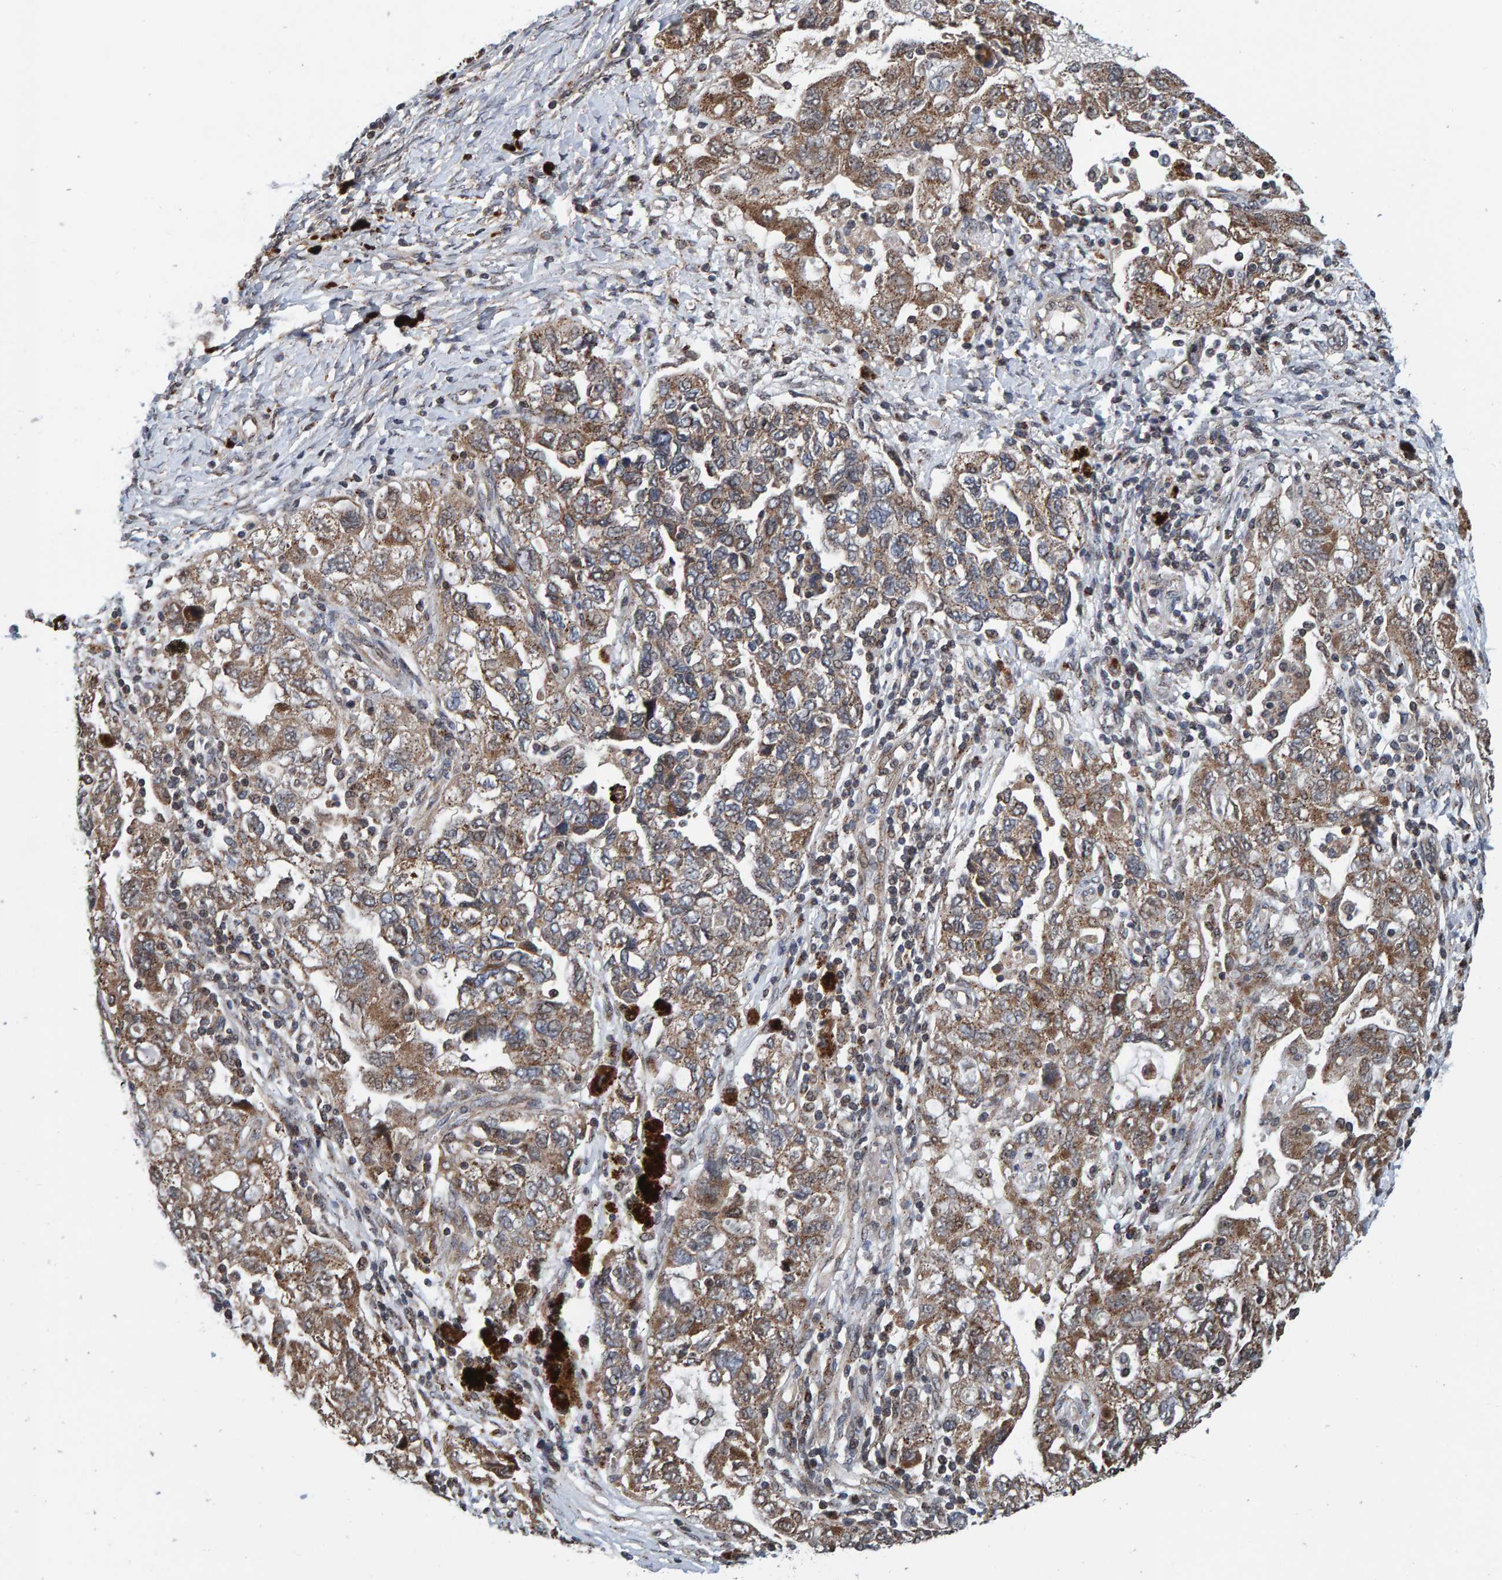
{"staining": {"intensity": "weak", "quantity": ">75%", "location": "cytoplasmic/membranous"}, "tissue": "ovarian cancer", "cell_type": "Tumor cells", "image_type": "cancer", "snomed": [{"axis": "morphology", "description": "Carcinoma, NOS"}, {"axis": "morphology", "description": "Cystadenocarcinoma, serous, NOS"}, {"axis": "topography", "description": "Ovary"}], "caption": "Serous cystadenocarcinoma (ovarian) stained with a brown dye displays weak cytoplasmic/membranous positive staining in approximately >75% of tumor cells.", "gene": "CCDC25", "patient": {"sex": "female", "age": 69}}